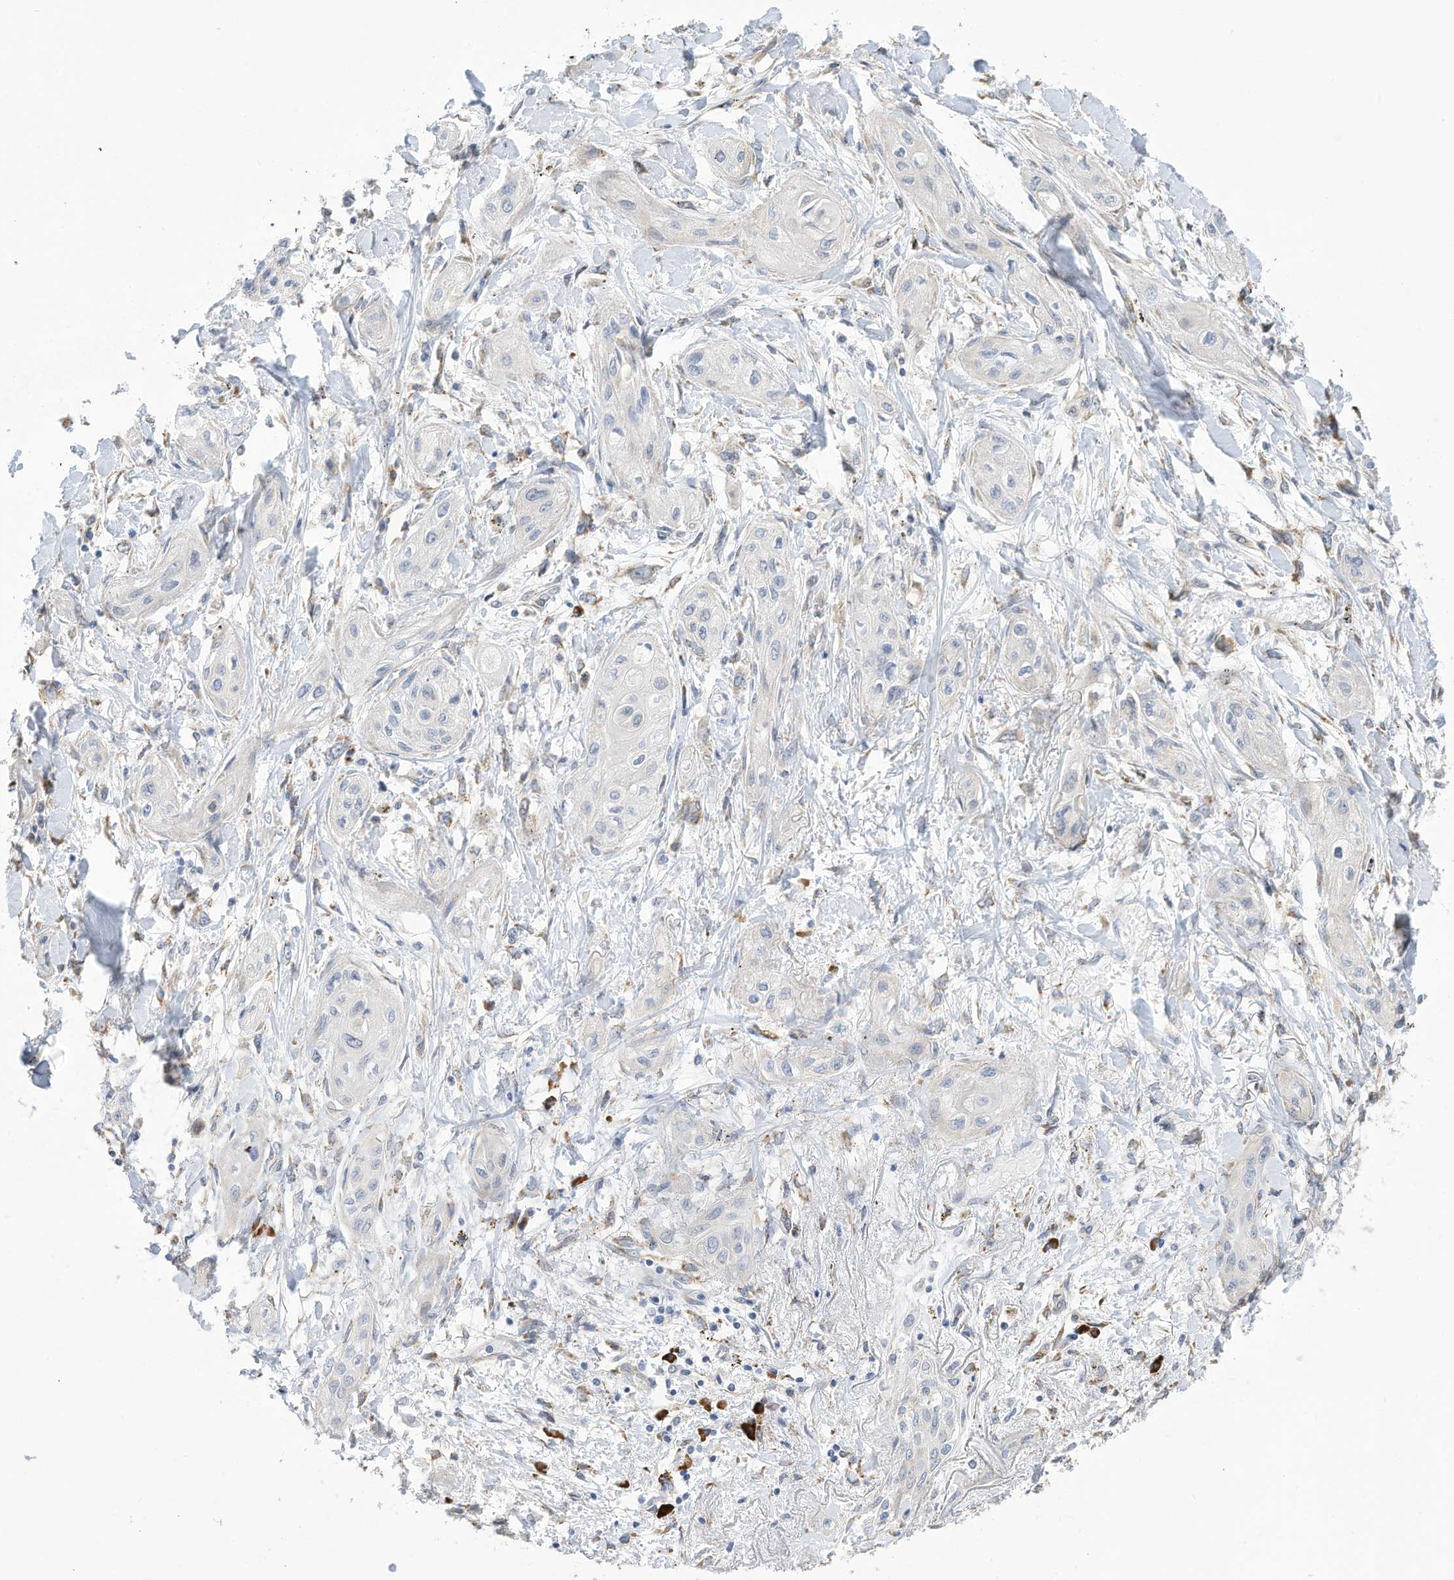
{"staining": {"intensity": "negative", "quantity": "none", "location": "none"}, "tissue": "lung cancer", "cell_type": "Tumor cells", "image_type": "cancer", "snomed": [{"axis": "morphology", "description": "Squamous cell carcinoma, NOS"}, {"axis": "topography", "description": "Lung"}], "caption": "An immunohistochemistry micrograph of squamous cell carcinoma (lung) is shown. There is no staining in tumor cells of squamous cell carcinoma (lung).", "gene": "ZNF292", "patient": {"sex": "female", "age": 47}}